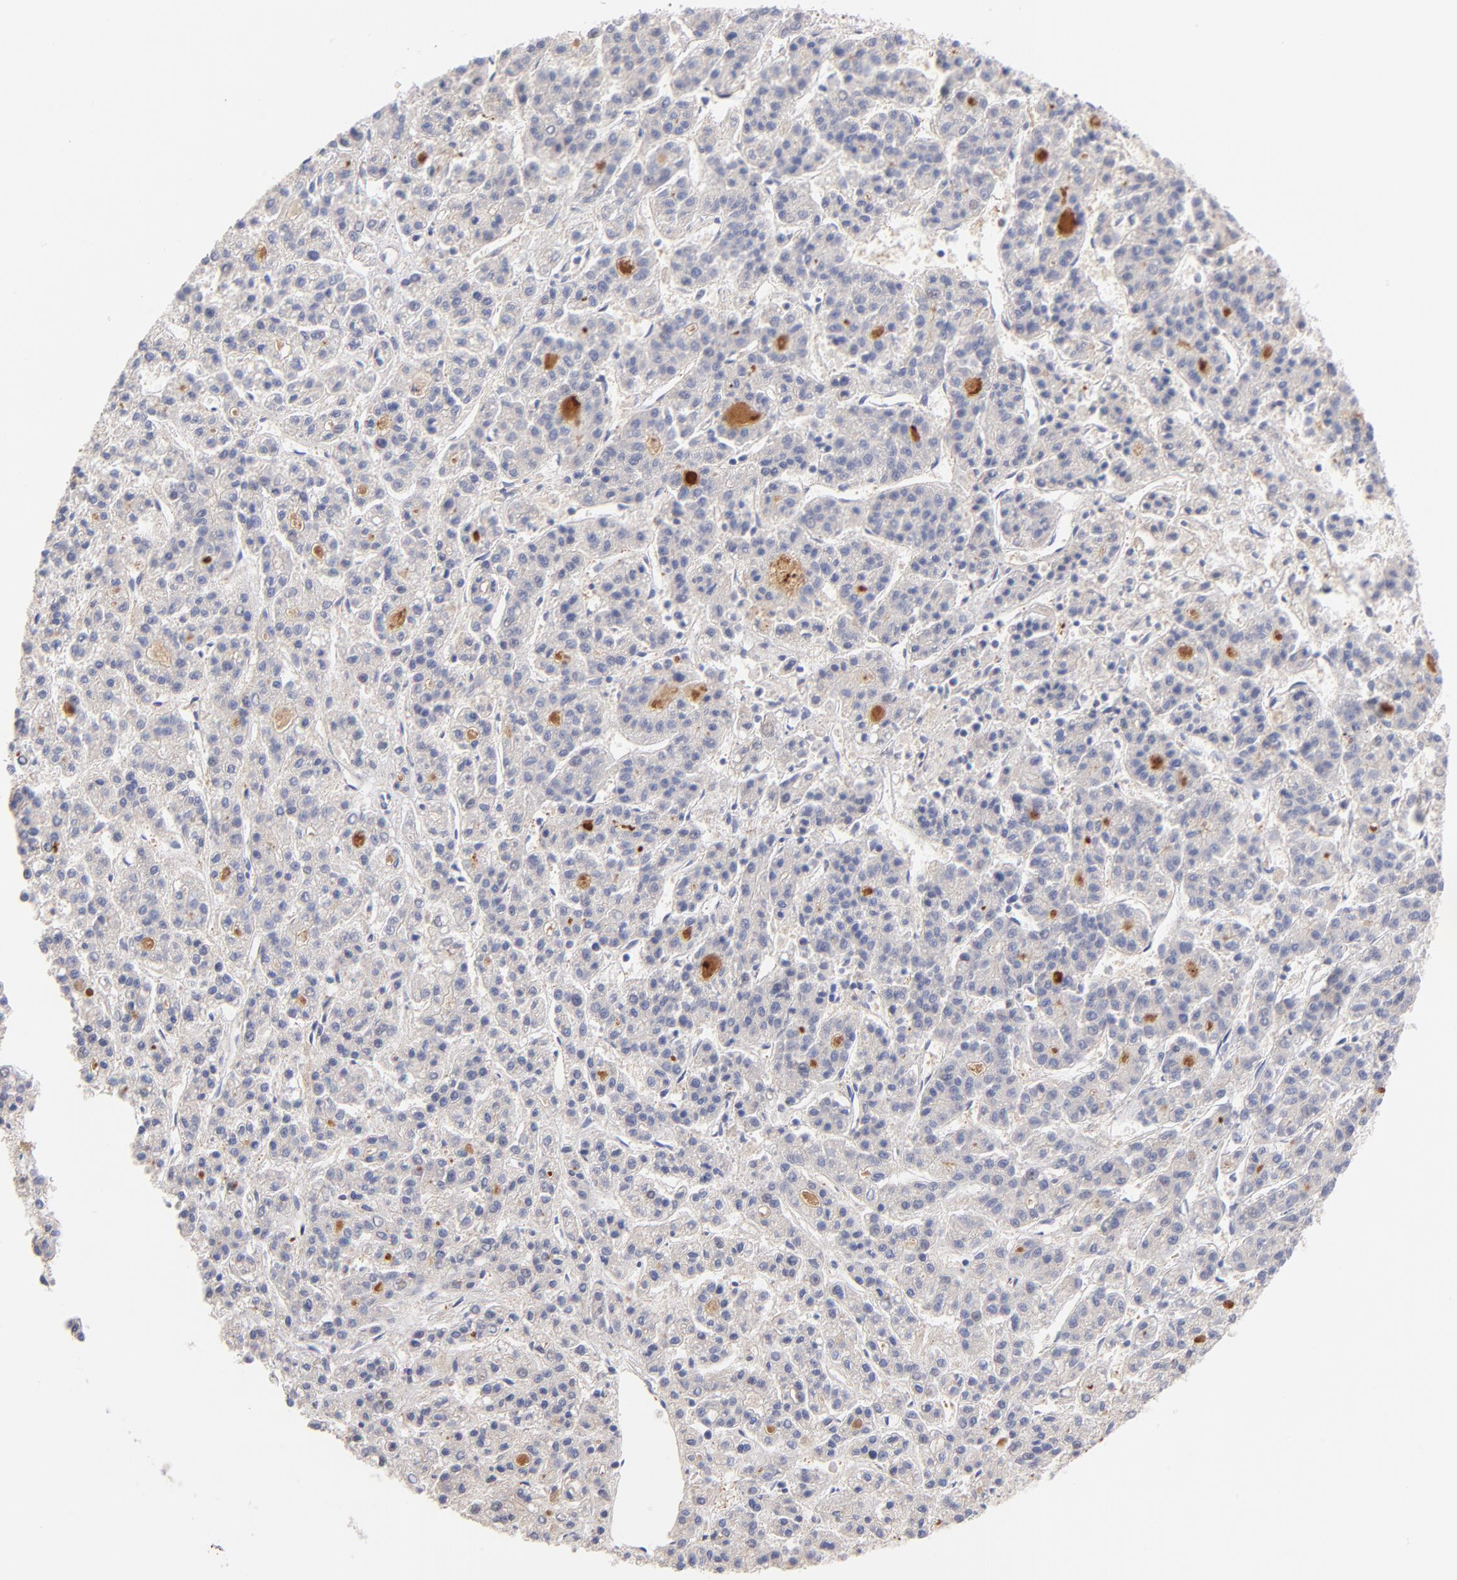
{"staining": {"intensity": "negative", "quantity": "none", "location": "none"}, "tissue": "liver cancer", "cell_type": "Tumor cells", "image_type": "cancer", "snomed": [{"axis": "morphology", "description": "Carcinoma, Hepatocellular, NOS"}, {"axis": "topography", "description": "Liver"}], "caption": "Protein analysis of hepatocellular carcinoma (liver) displays no significant expression in tumor cells.", "gene": "KREMEN2", "patient": {"sex": "male", "age": 70}}